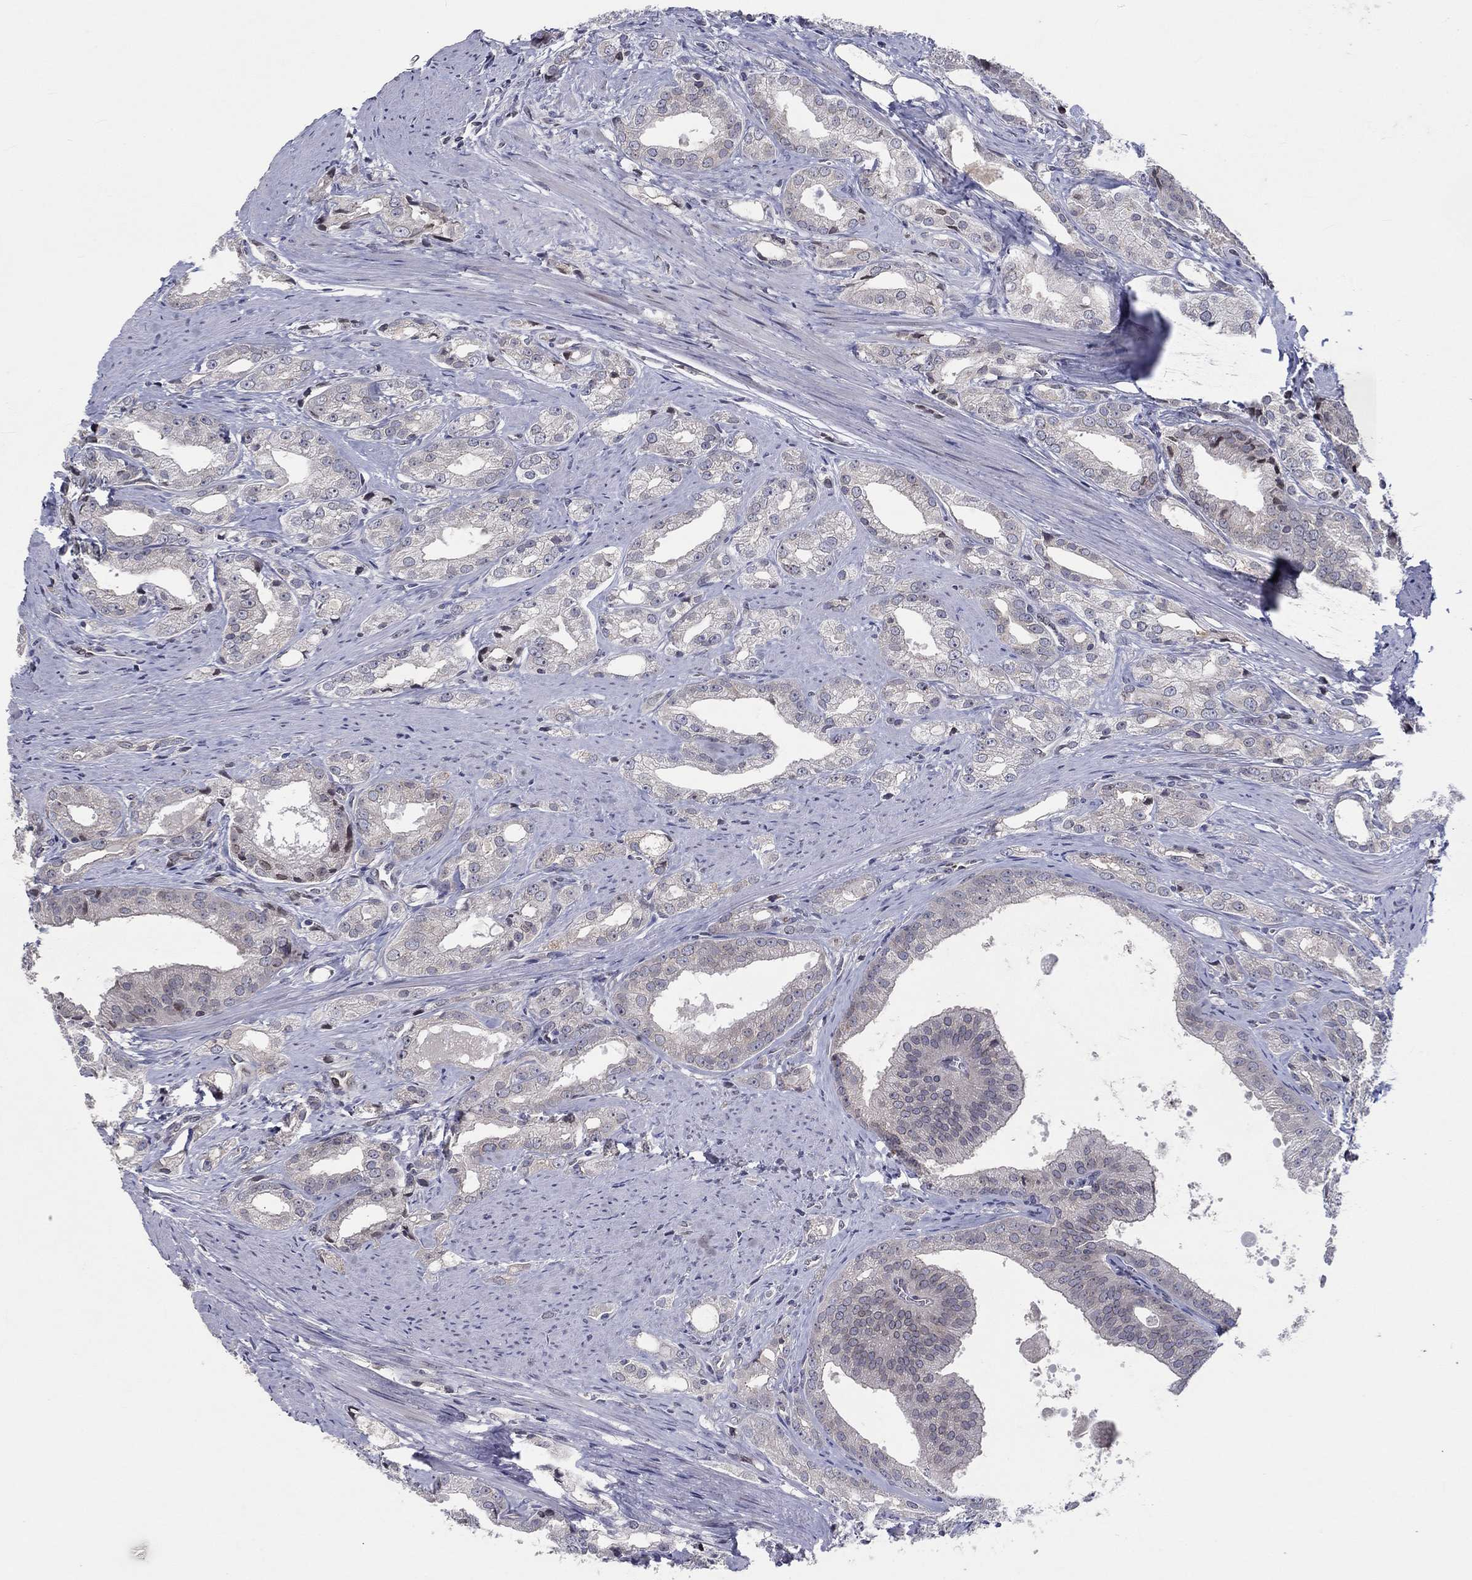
{"staining": {"intensity": "negative", "quantity": "none", "location": "none"}, "tissue": "prostate cancer", "cell_type": "Tumor cells", "image_type": "cancer", "snomed": [{"axis": "morphology", "description": "Adenocarcinoma, NOS"}, {"axis": "morphology", "description": "Adenocarcinoma, High grade"}, {"axis": "topography", "description": "Prostate"}], "caption": "This is a photomicrograph of immunohistochemistry (IHC) staining of prostate adenocarcinoma (high-grade), which shows no expression in tumor cells.", "gene": "CETN3", "patient": {"sex": "male", "age": 70}}